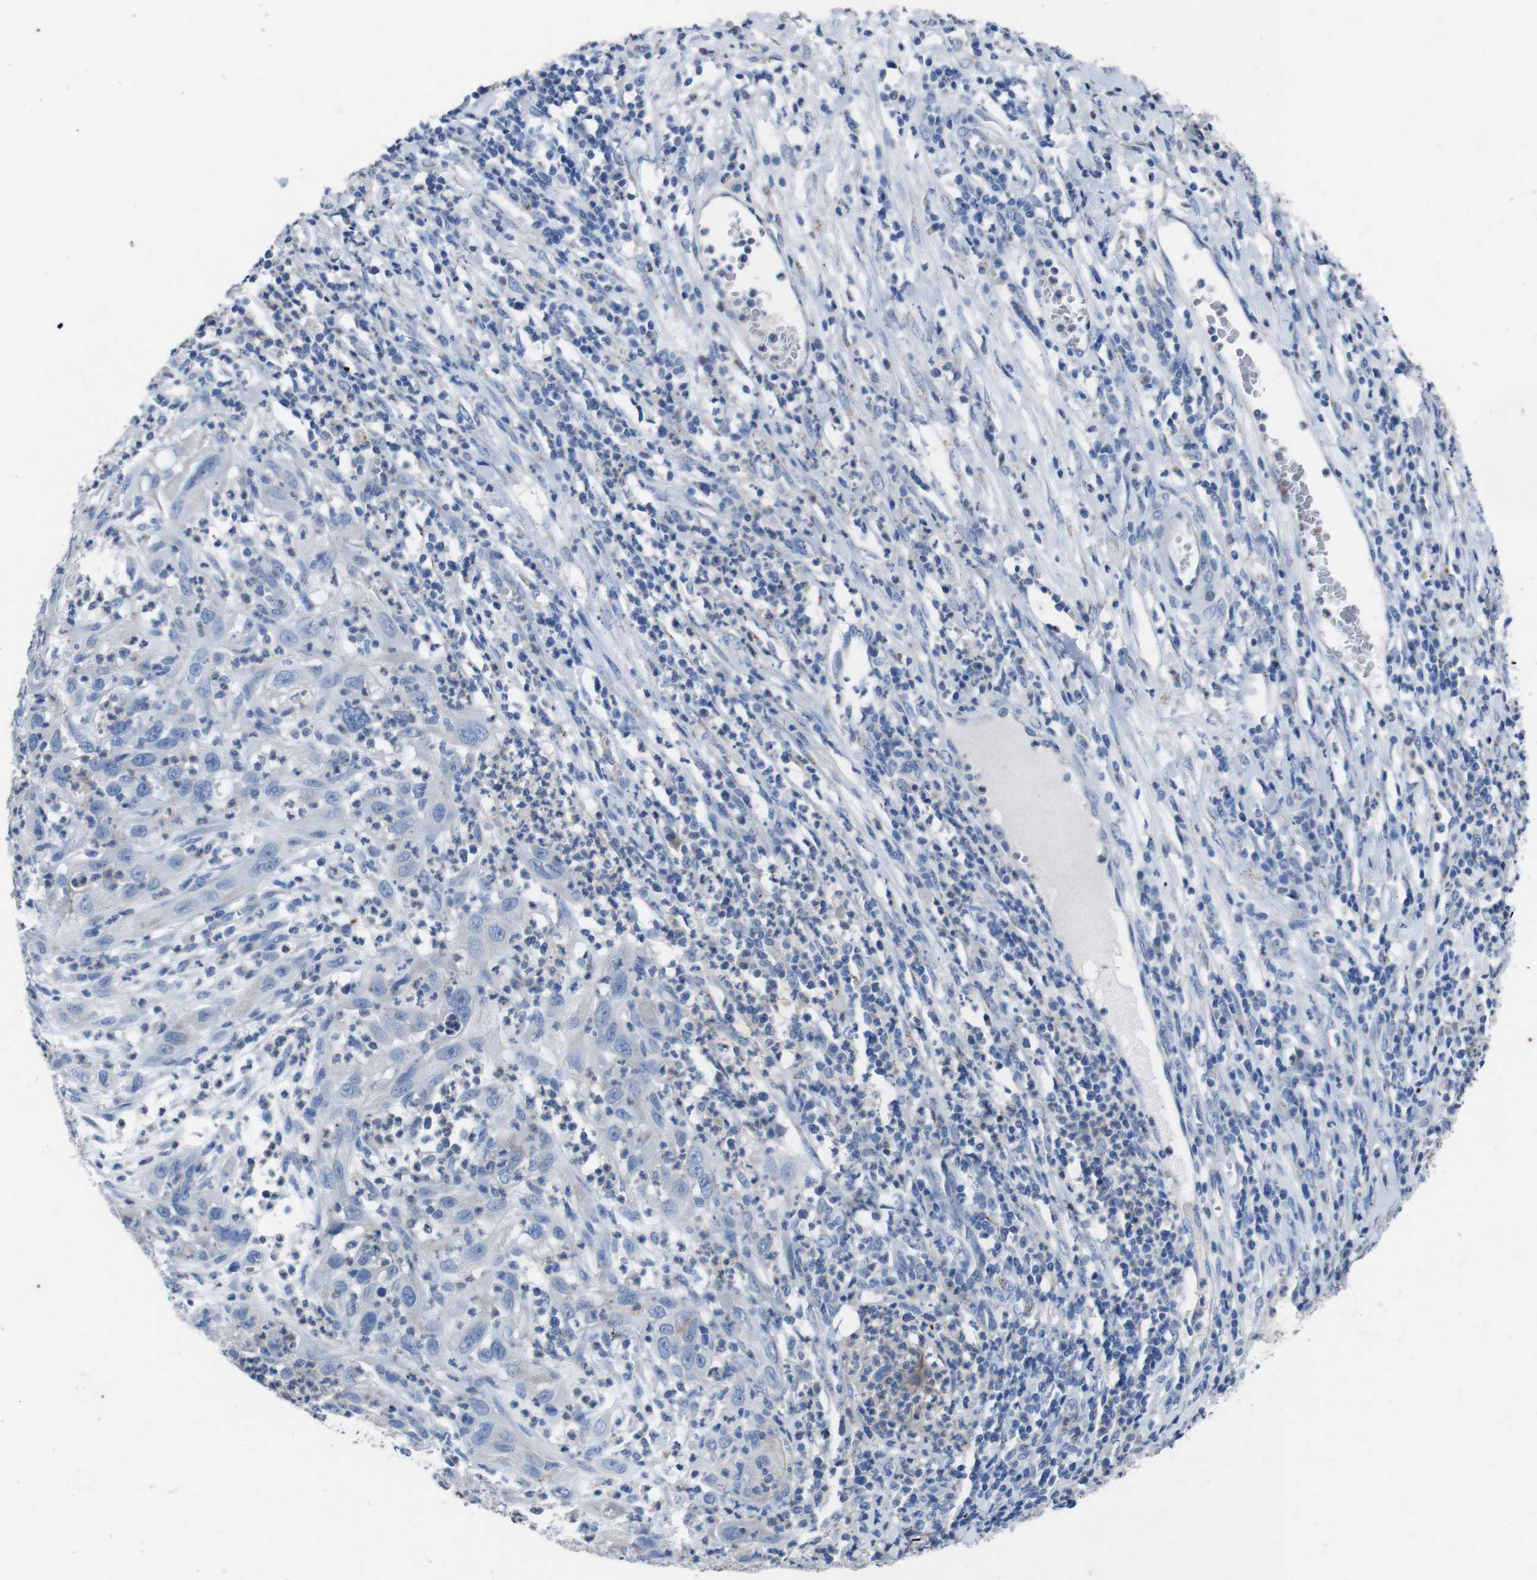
{"staining": {"intensity": "negative", "quantity": "none", "location": "none"}, "tissue": "cervical cancer", "cell_type": "Tumor cells", "image_type": "cancer", "snomed": [{"axis": "morphology", "description": "Squamous cell carcinoma, NOS"}, {"axis": "topography", "description": "Cervix"}], "caption": "Photomicrograph shows no significant protein positivity in tumor cells of cervical cancer.", "gene": "GJB2", "patient": {"sex": "female", "age": 32}}